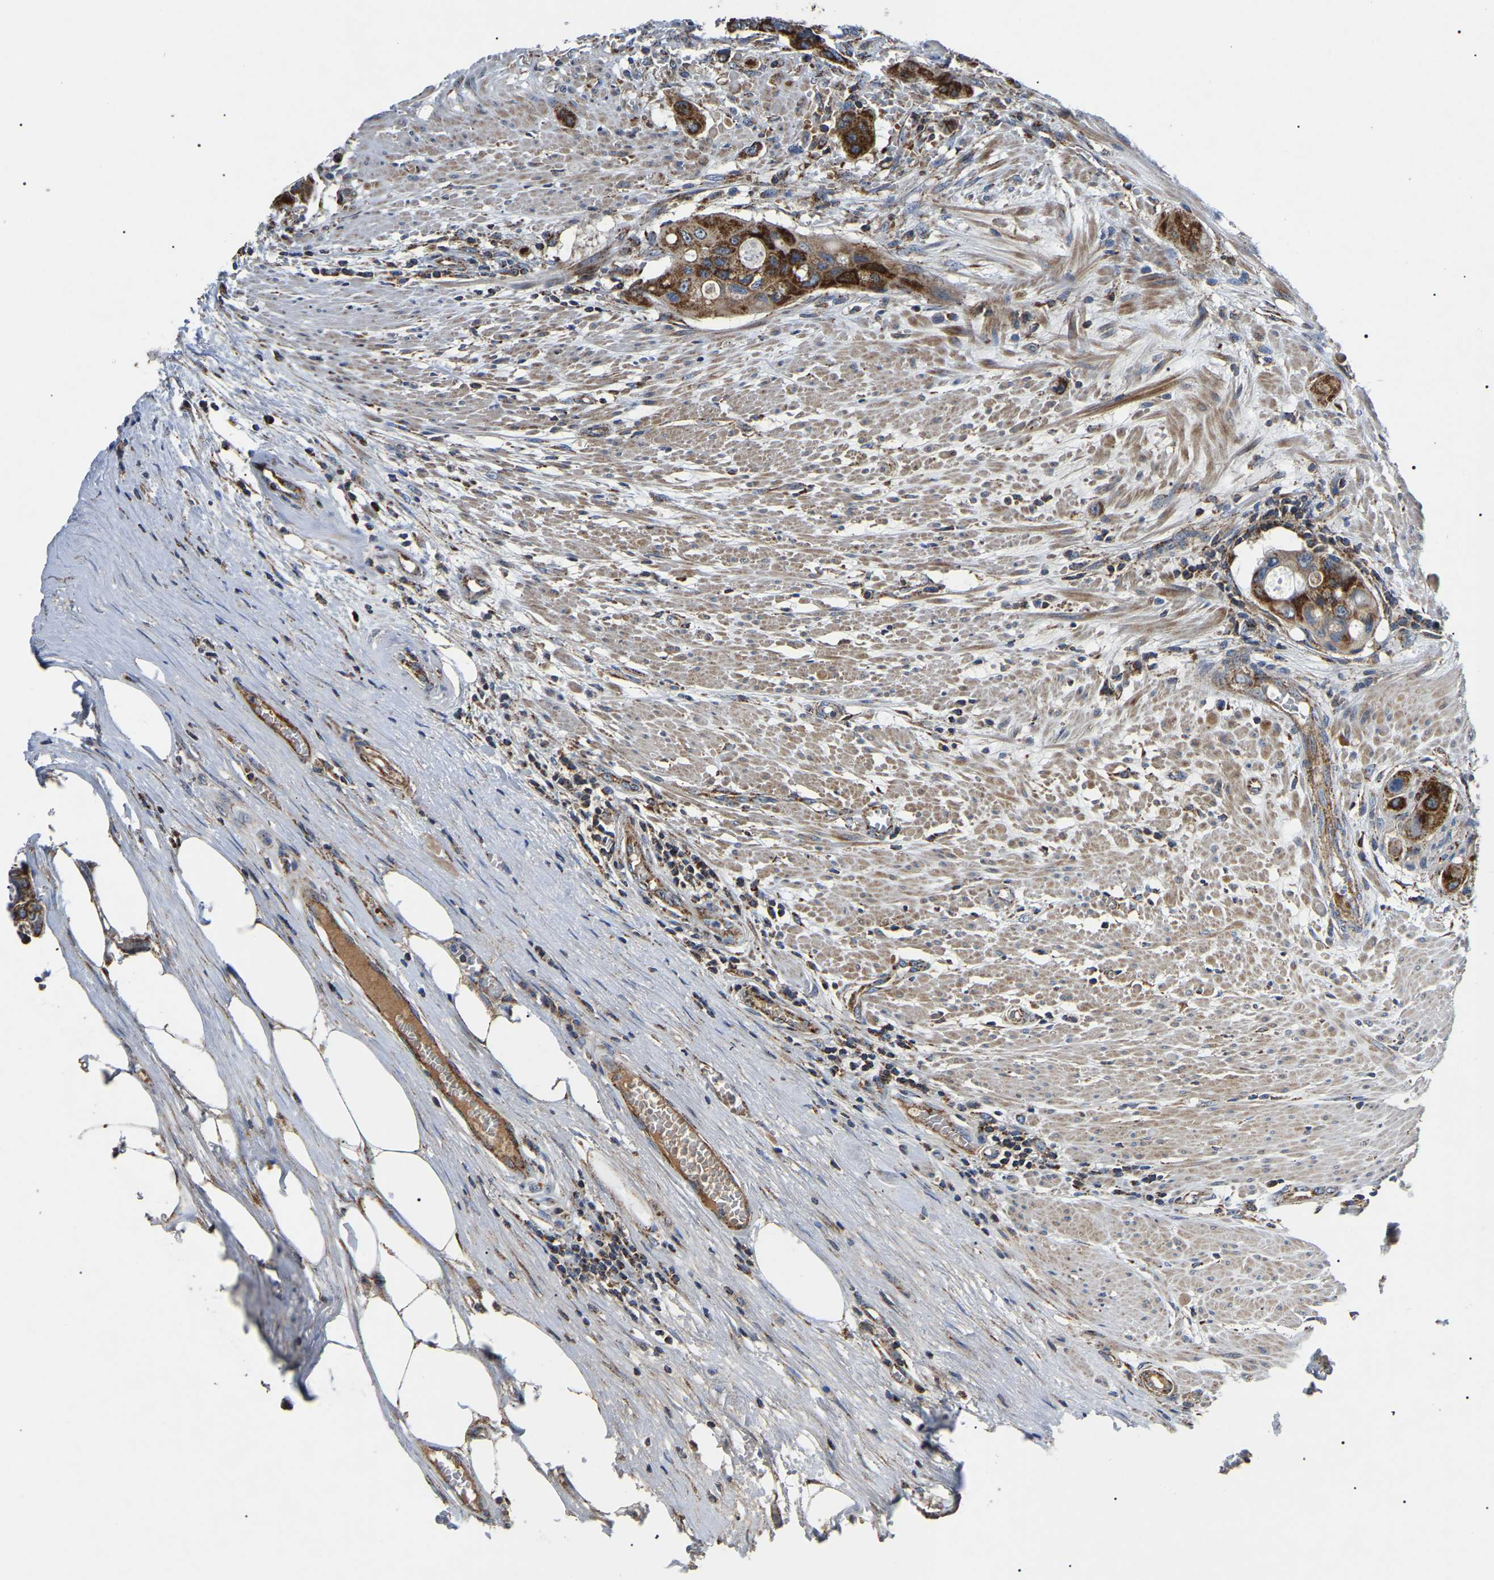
{"staining": {"intensity": "strong", "quantity": ">75%", "location": "cytoplasmic/membranous"}, "tissue": "colorectal cancer", "cell_type": "Tumor cells", "image_type": "cancer", "snomed": [{"axis": "morphology", "description": "Adenocarcinoma, NOS"}, {"axis": "topography", "description": "Colon"}], "caption": "Colorectal cancer (adenocarcinoma) stained with DAB (3,3'-diaminobenzidine) IHC shows high levels of strong cytoplasmic/membranous expression in about >75% of tumor cells.", "gene": "PPM1E", "patient": {"sex": "female", "age": 57}}